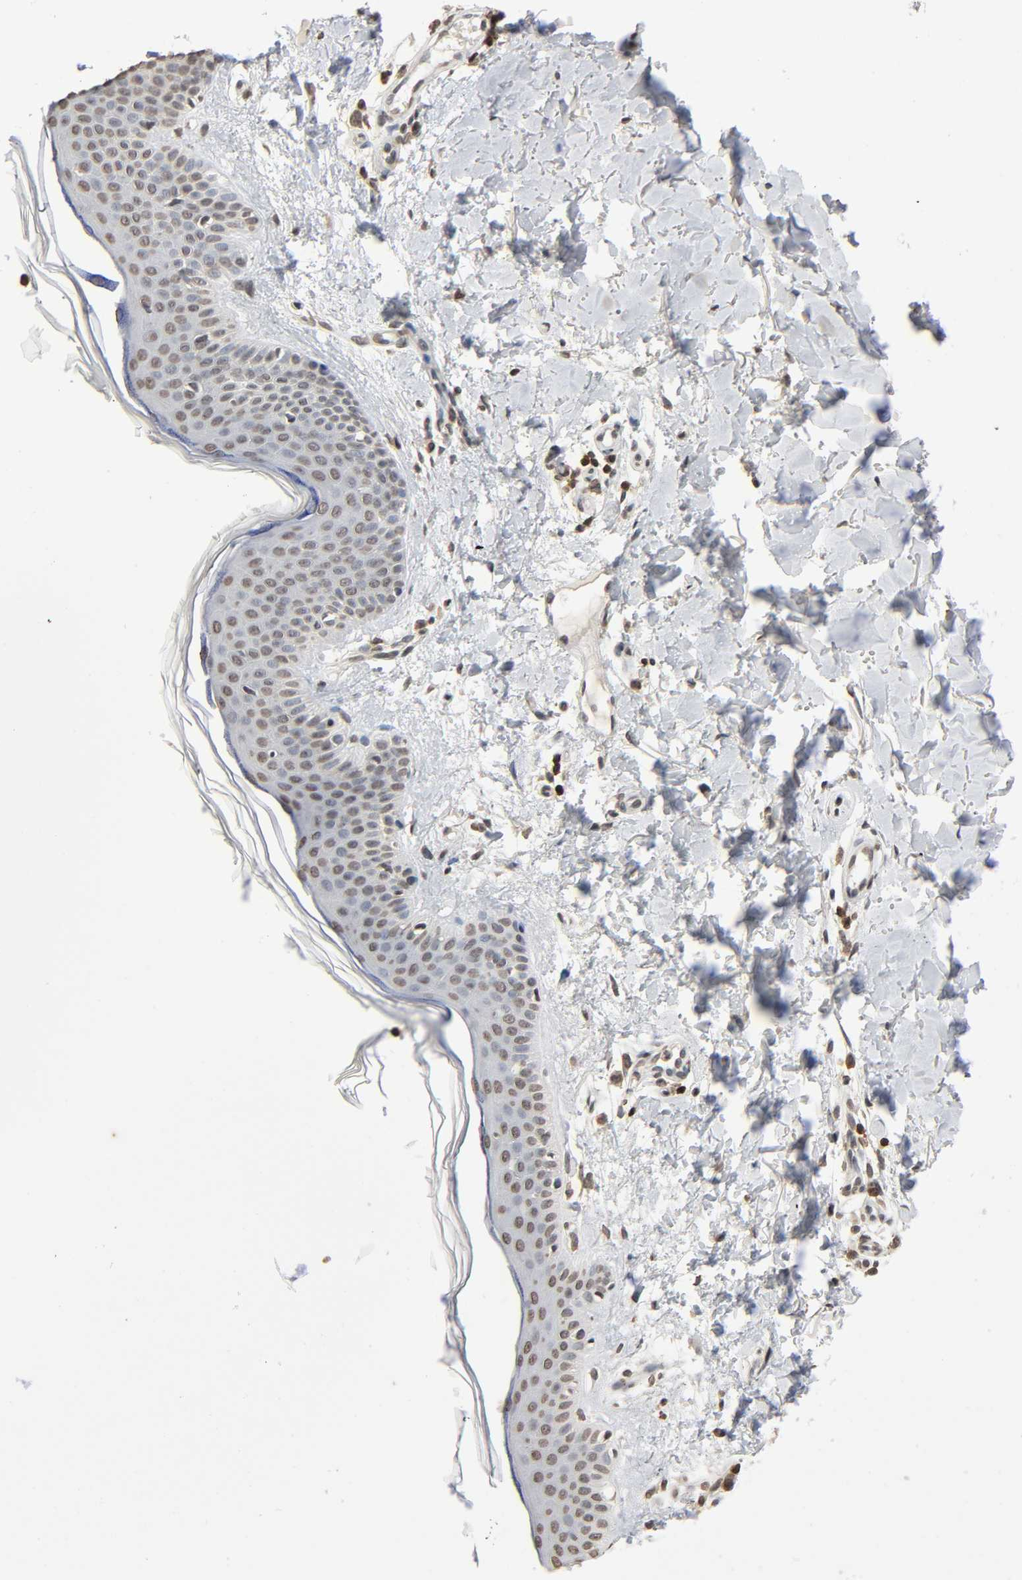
{"staining": {"intensity": "weak", "quantity": ">75%", "location": "nuclear"}, "tissue": "skin", "cell_type": "Fibroblasts", "image_type": "normal", "snomed": [{"axis": "morphology", "description": "Normal tissue, NOS"}, {"axis": "topography", "description": "Skin"}], "caption": "Immunohistochemical staining of normal human skin demonstrates weak nuclear protein positivity in approximately >75% of fibroblasts.", "gene": "STK4", "patient": {"sex": "female", "age": 56}}